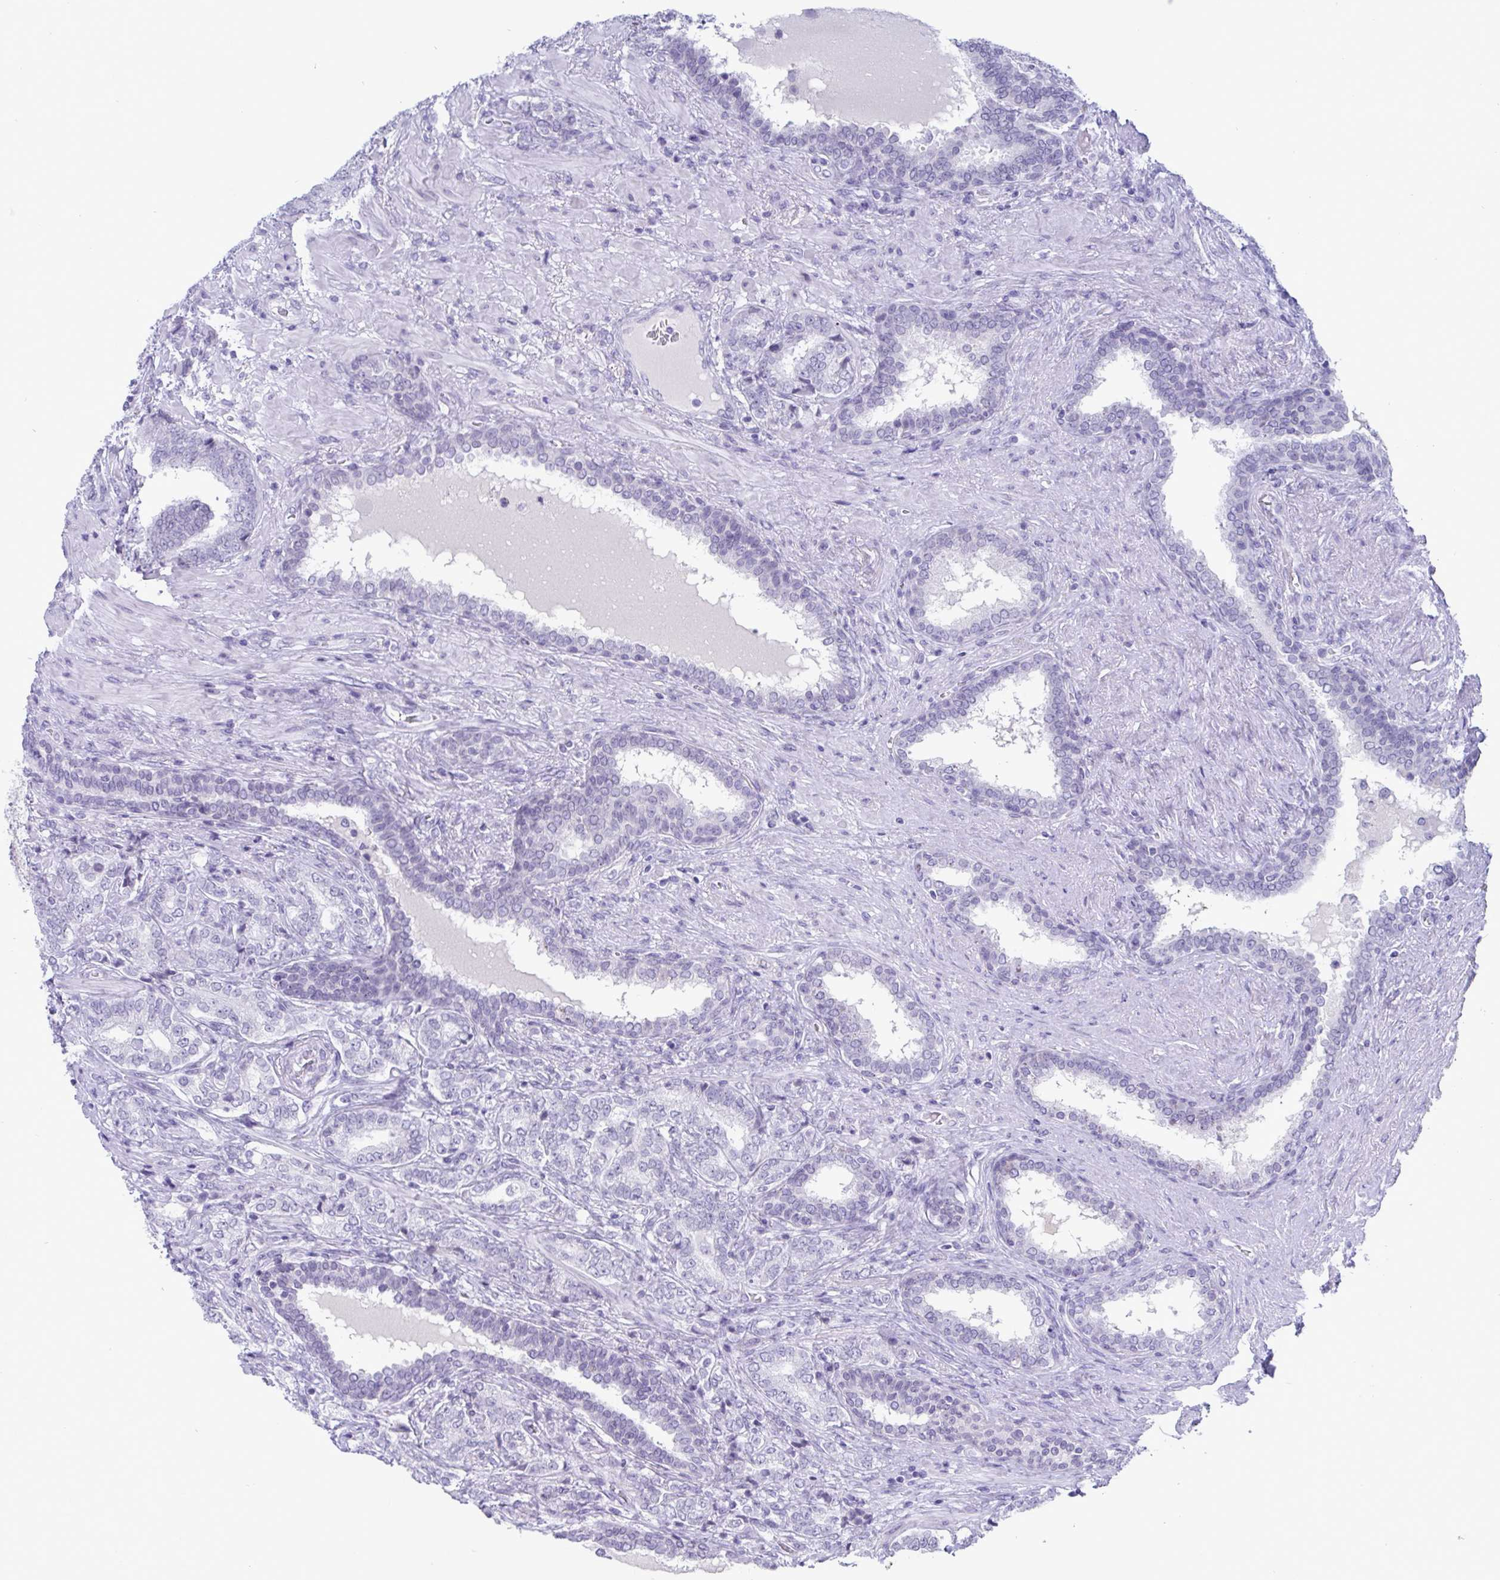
{"staining": {"intensity": "negative", "quantity": "none", "location": "none"}, "tissue": "prostate cancer", "cell_type": "Tumor cells", "image_type": "cancer", "snomed": [{"axis": "morphology", "description": "Adenocarcinoma, High grade"}, {"axis": "topography", "description": "Prostate"}], "caption": "The photomicrograph reveals no significant staining in tumor cells of adenocarcinoma (high-grade) (prostate).", "gene": "CDX4", "patient": {"sex": "male", "age": 72}}